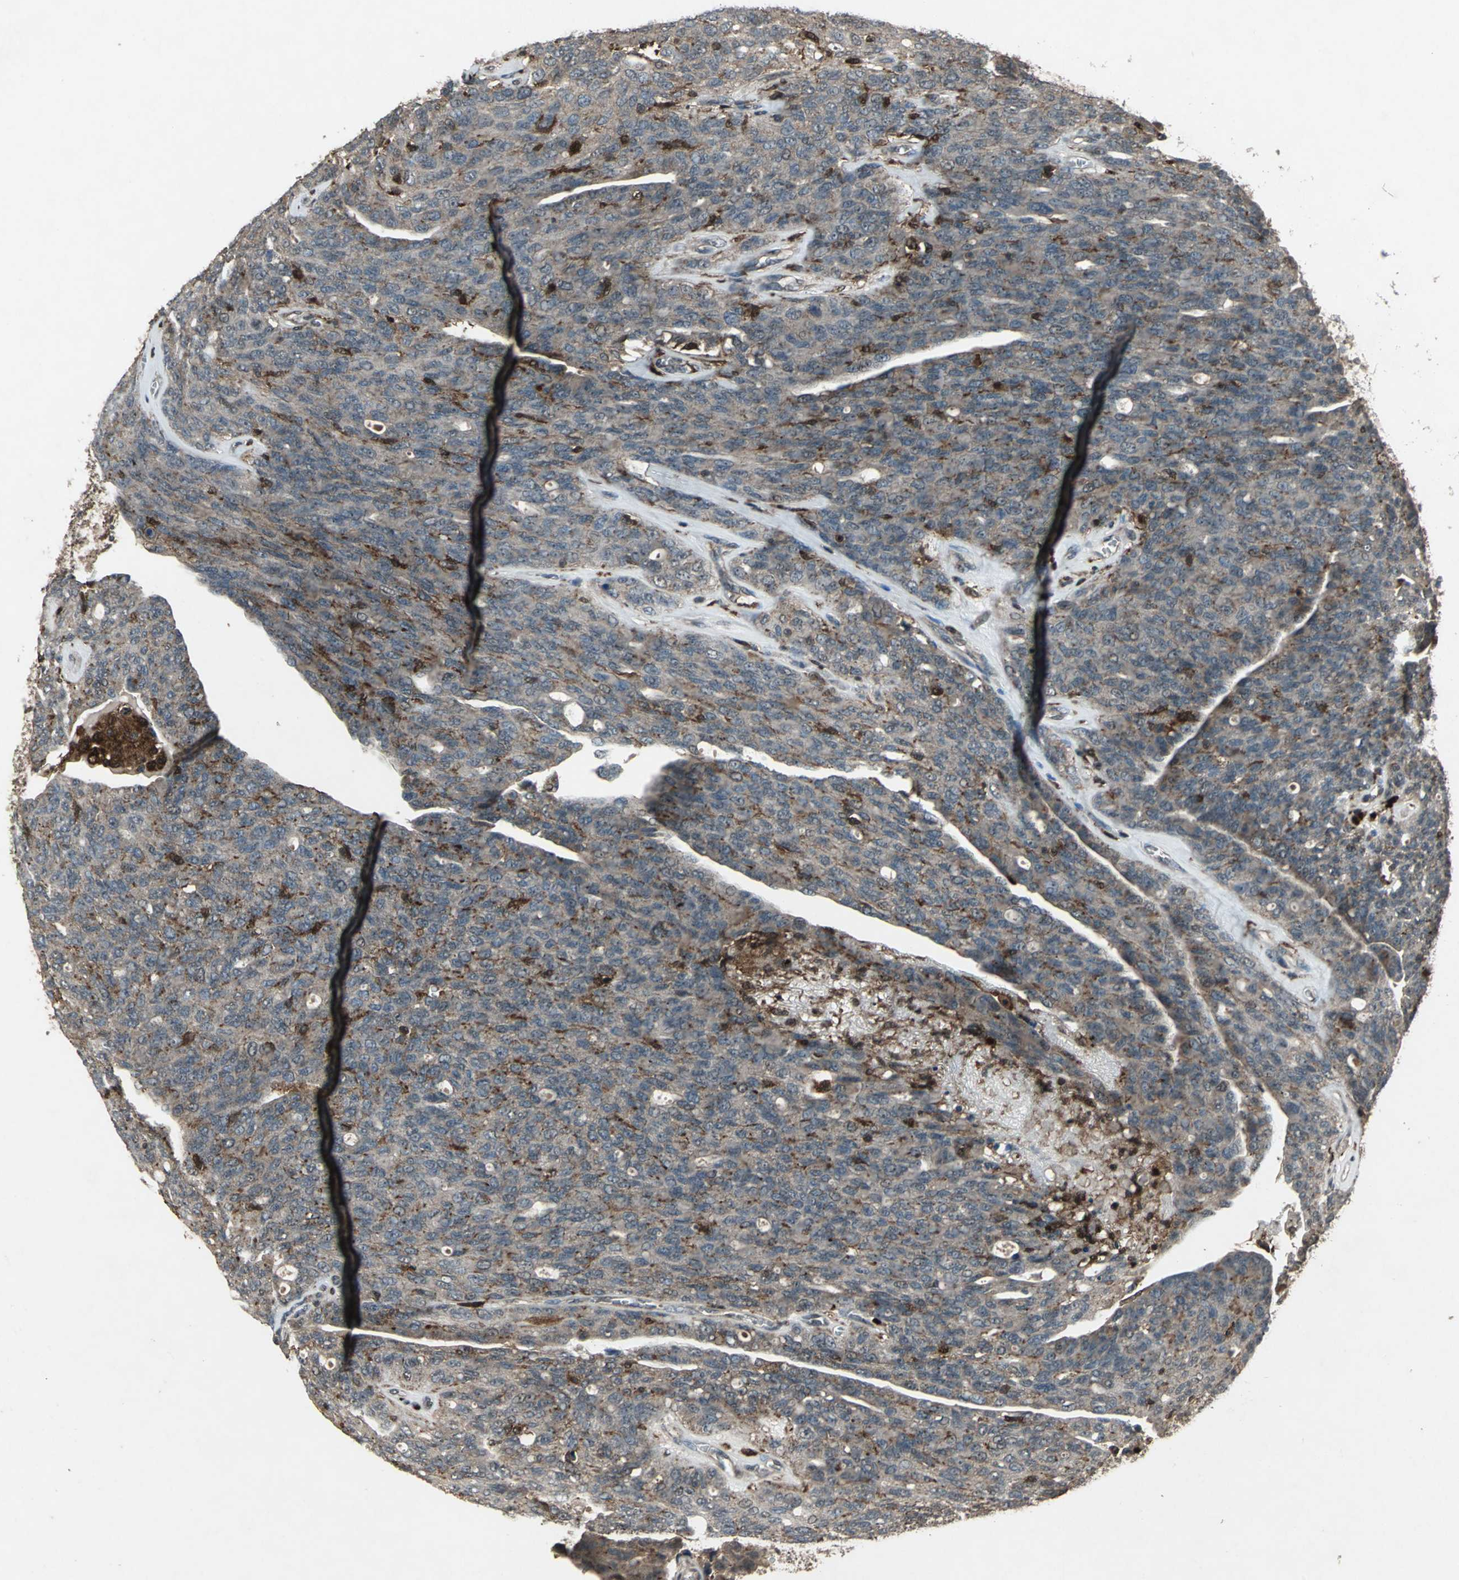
{"staining": {"intensity": "moderate", "quantity": "<25%", "location": "cytoplasmic/membranous"}, "tissue": "ovarian cancer", "cell_type": "Tumor cells", "image_type": "cancer", "snomed": [{"axis": "morphology", "description": "Carcinoma, endometroid"}, {"axis": "topography", "description": "Ovary"}], "caption": "Tumor cells exhibit low levels of moderate cytoplasmic/membranous staining in about <25% of cells in ovarian endometroid carcinoma.", "gene": "PYCARD", "patient": {"sex": "female", "age": 60}}